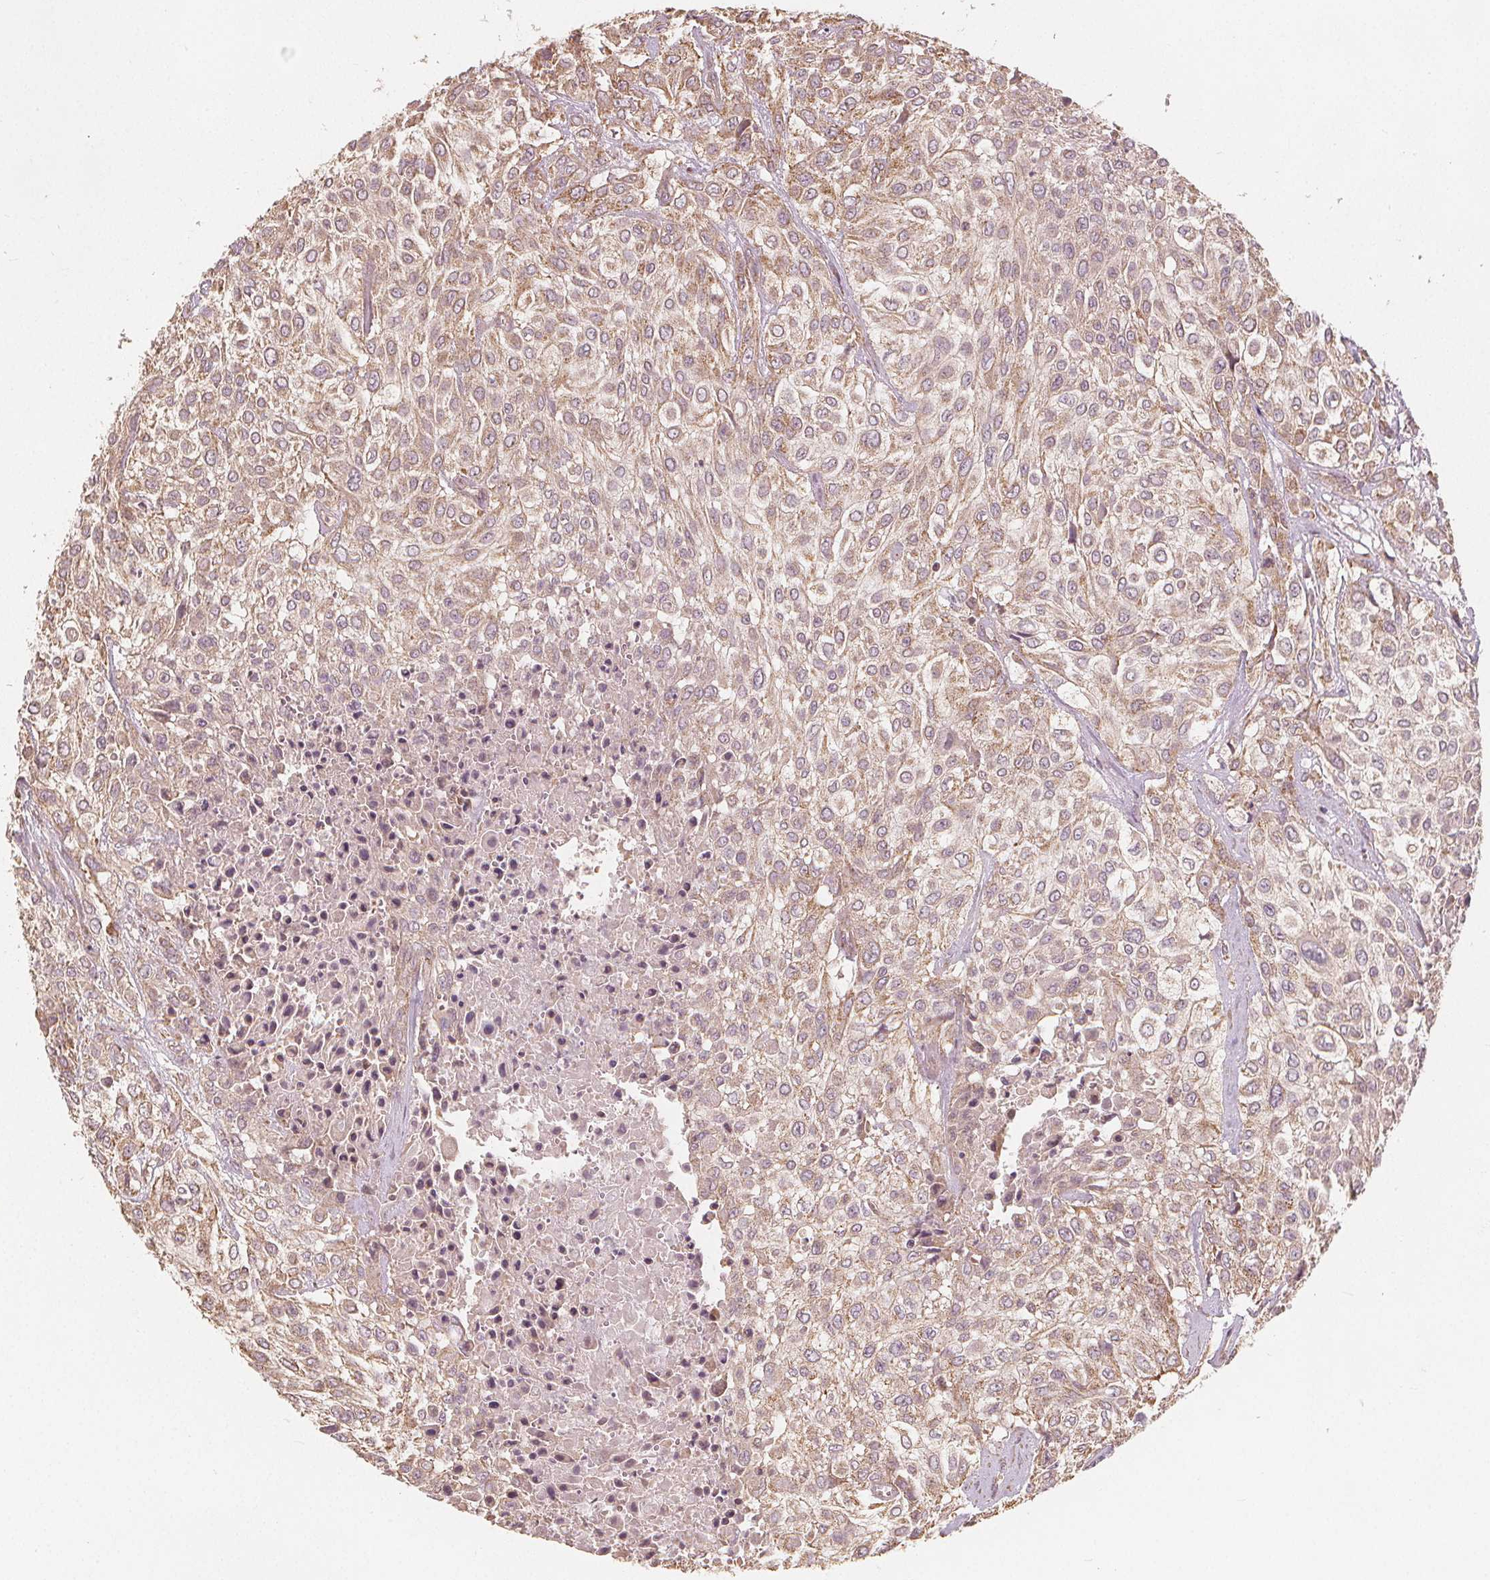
{"staining": {"intensity": "moderate", "quantity": ">75%", "location": "cytoplasmic/membranous"}, "tissue": "urothelial cancer", "cell_type": "Tumor cells", "image_type": "cancer", "snomed": [{"axis": "morphology", "description": "Urothelial carcinoma, High grade"}, {"axis": "topography", "description": "Urinary bladder"}], "caption": "High-magnification brightfield microscopy of high-grade urothelial carcinoma stained with DAB (brown) and counterstained with hematoxylin (blue). tumor cells exhibit moderate cytoplasmic/membranous expression is seen in about>75% of cells.", "gene": "PEX26", "patient": {"sex": "male", "age": 57}}